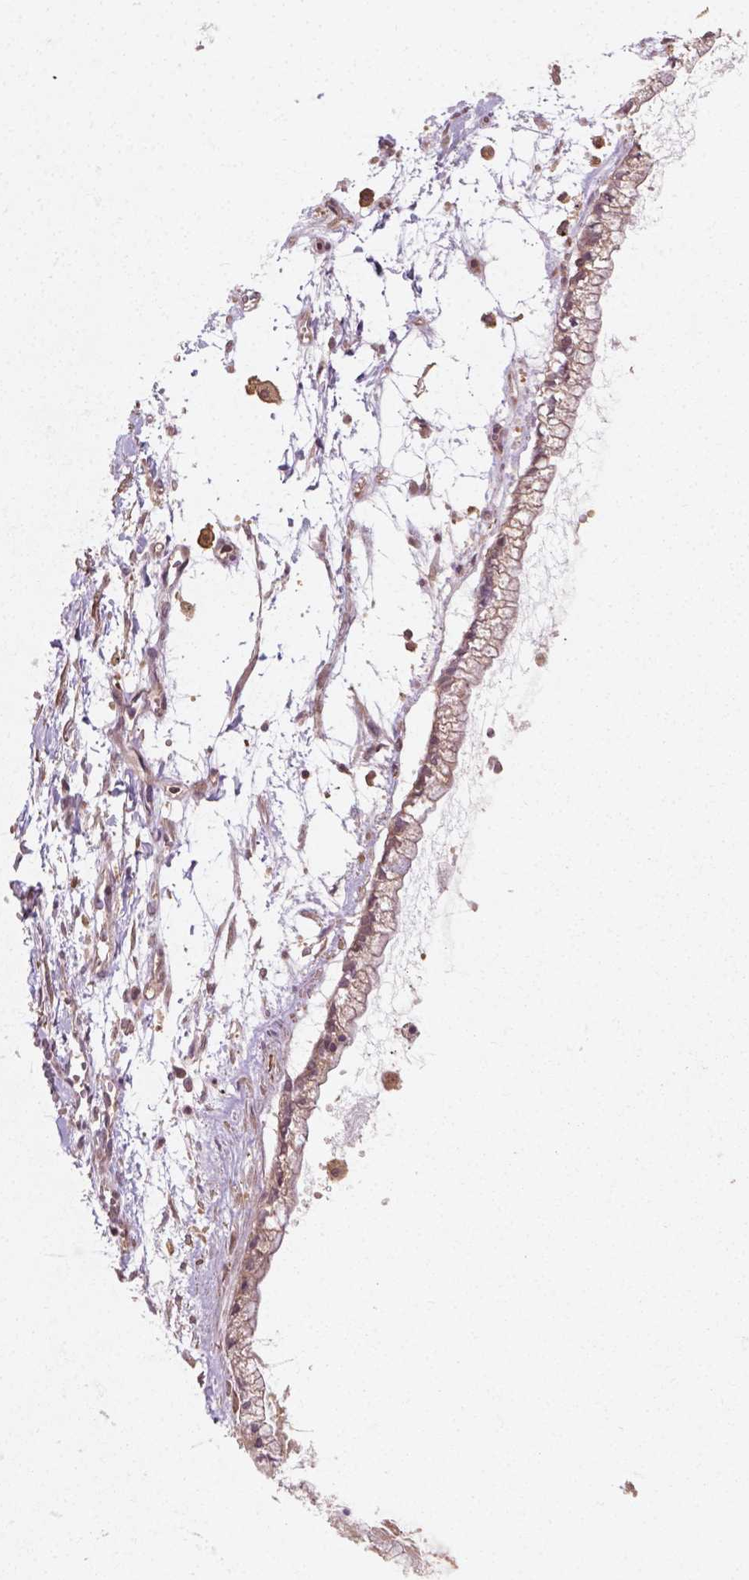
{"staining": {"intensity": "weak", "quantity": ">75%", "location": "cytoplasmic/membranous"}, "tissue": "ovarian cancer", "cell_type": "Tumor cells", "image_type": "cancer", "snomed": [{"axis": "morphology", "description": "Cystadenocarcinoma, mucinous, NOS"}, {"axis": "topography", "description": "Ovary"}], "caption": "Immunohistochemistry staining of ovarian mucinous cystadenocarcinoma, which reveals low levels of weak cytoplasmic/membranous expression in about >75% of tumor cells indicating weak cytoplasmic/membranous protein staining. The staining was performed using DAB (3,3'-diaminobenzidine) (brown) for protein detection and nuclei were counterstained in hematoxylin (blue).", "gene": "CYFIP2", "patient": {"sex": "female", "age": 67}}